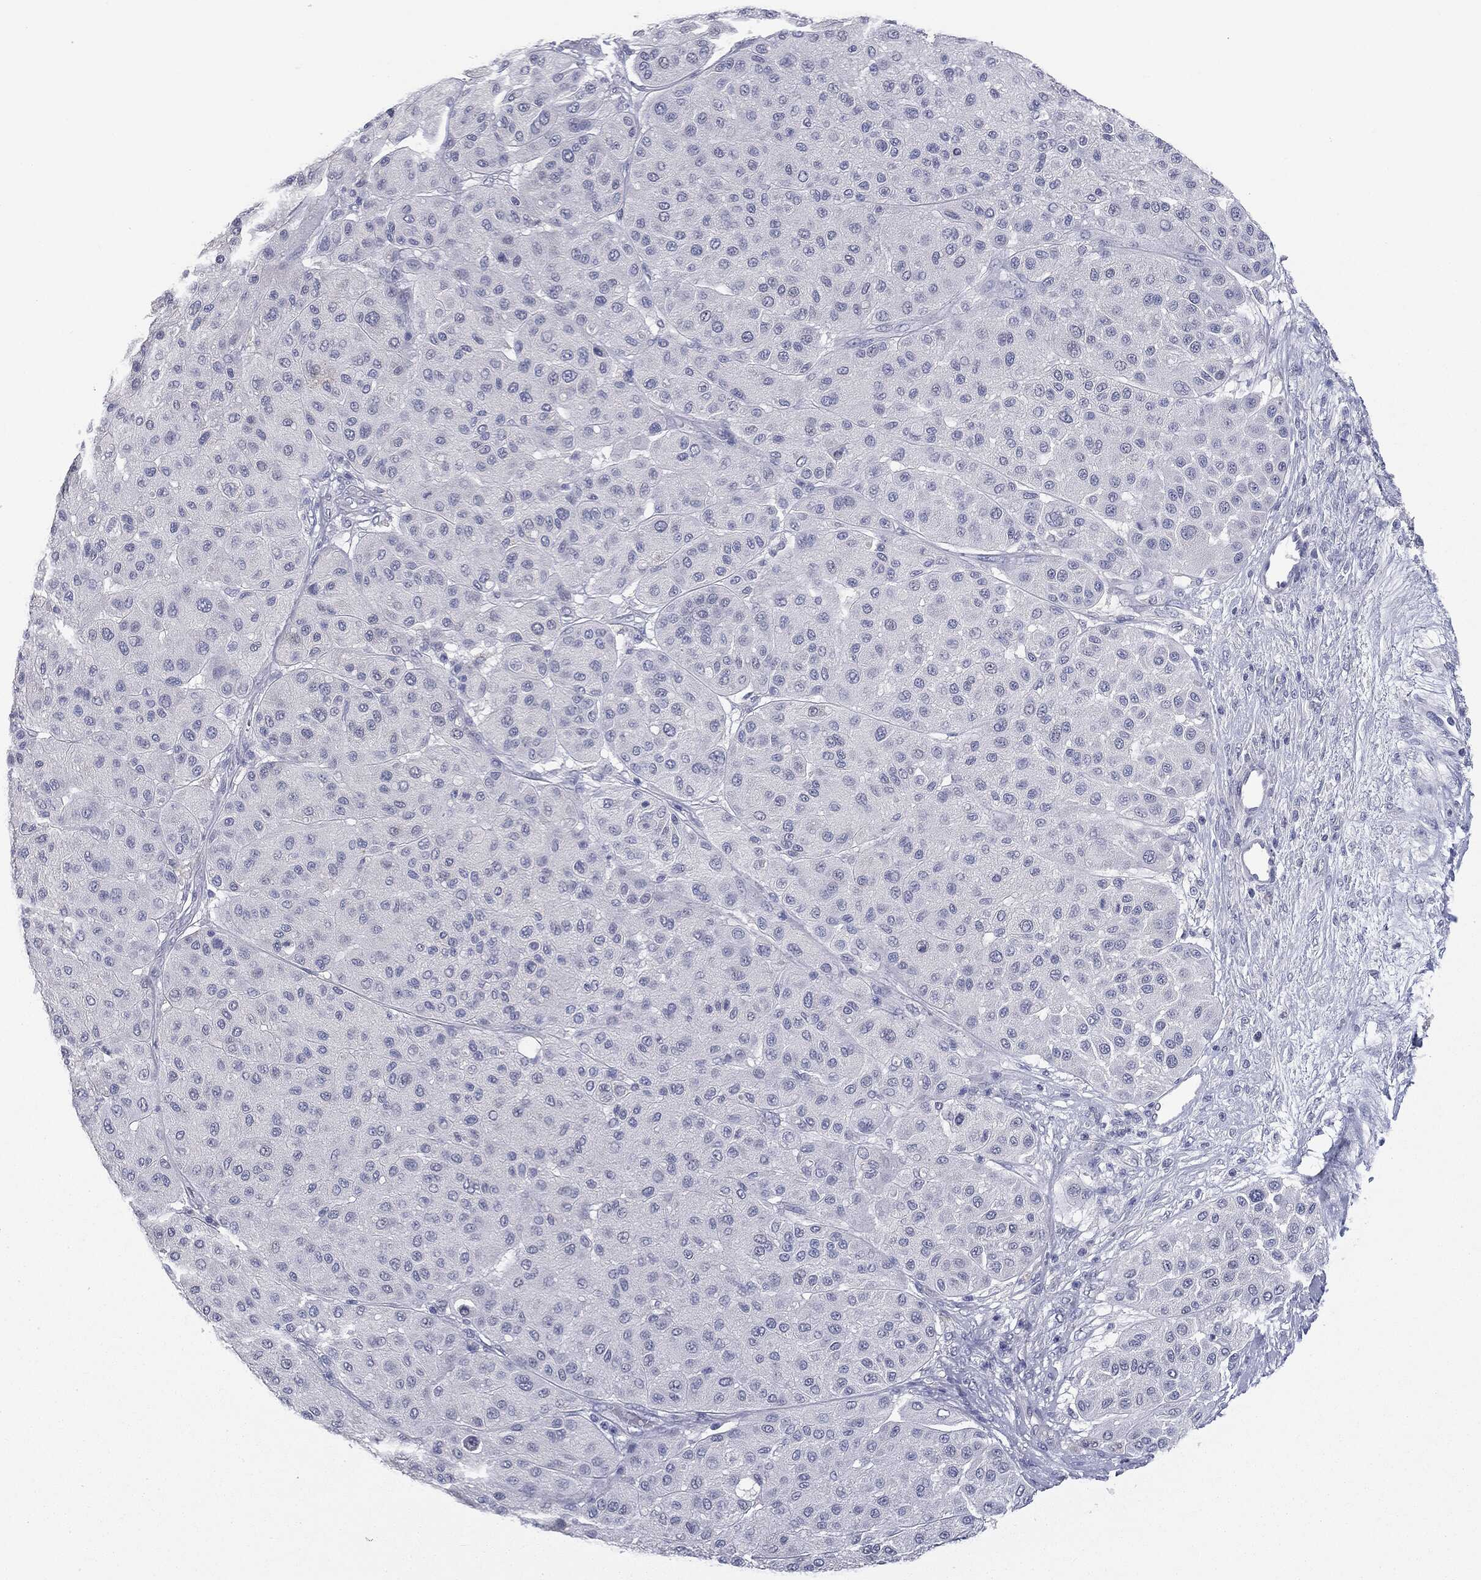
{"staining": {"intensity": "negative", "quantity": "none", "location": "none"}, "tissue": "melanoma", "cell_type": "Tumor cells", "image_type": "cancer", "snomed": [{"axis": "morphology", "description": "Malignant melanoma, Metastatic site"}, {"axis": "topography", "description": "Smooth muscle"}], "caption": "Immunohistochemistry (IHC) photomicrograph of neoplastic tissue: human malignant melanoma (metastatic site) stained with DAB demonstrates no significant protein expression in tumor cells.", "gene": "MUC1", "patient": {"sex": "male", "age": 41}}